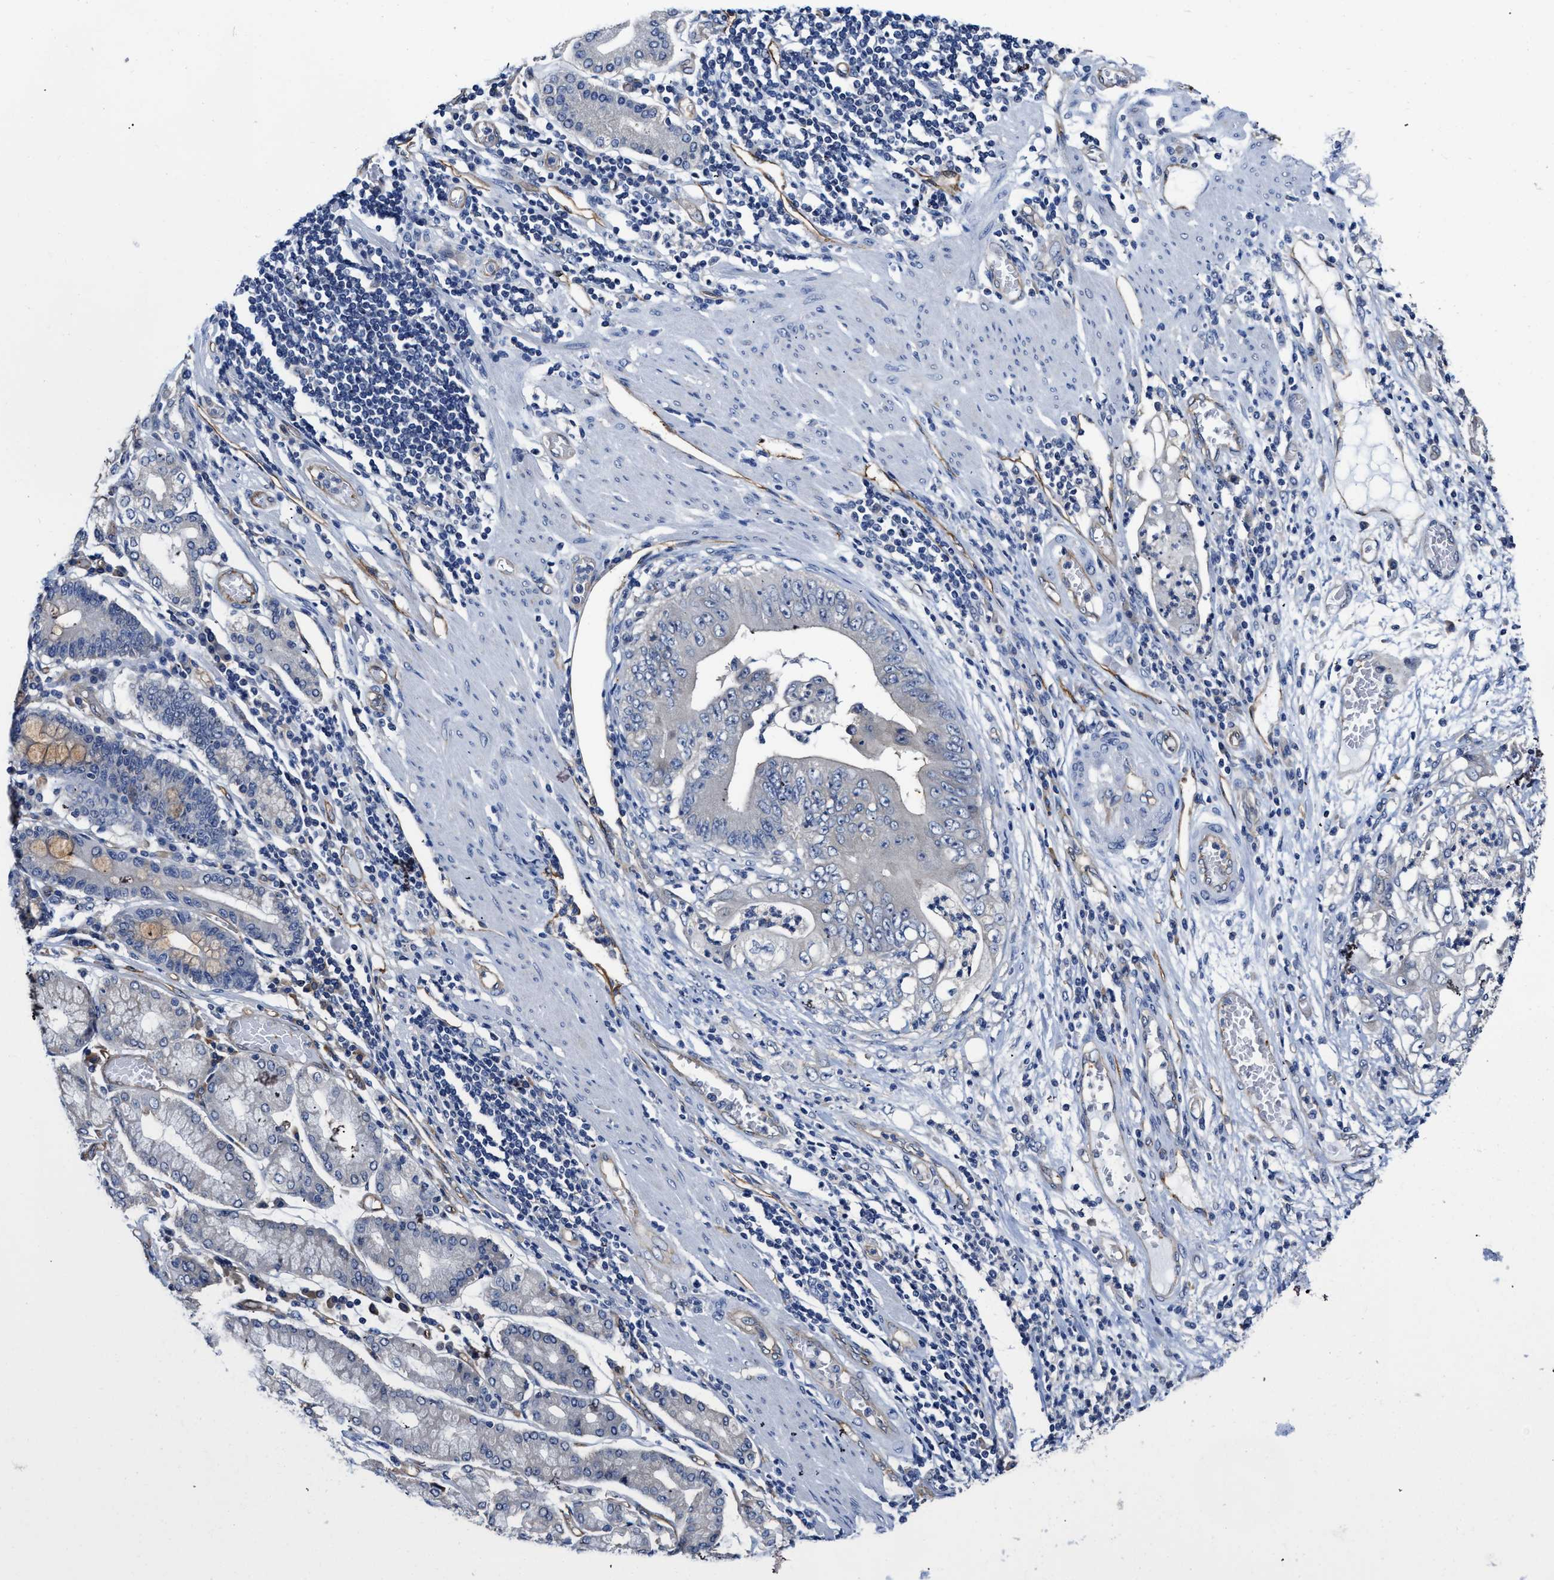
{"staining": {"intensity": "negative", "quantity": "none", "location": "none"}, "tissue": "stomach cancer", "cell_type": "Tumor cells", "image_type": "cancer", "snomed": [{"axis": "morphology", "description": "Adenocarcinoma, NOS"}, {"axis": "topography", "description": "Stomach"}], "caption": "Immunohistochemistry (IHC) photomicrograph of adenocarcinoma (stomach) stained for a protein (brown), which reveals no positivity in tumor cells. (DAB (3,3'-diaminobenzidine) immunohistochemistry with hematoxylin counter stain).", "gene": "C22orf42", "patient": {"sex": "female", "age": 73}}